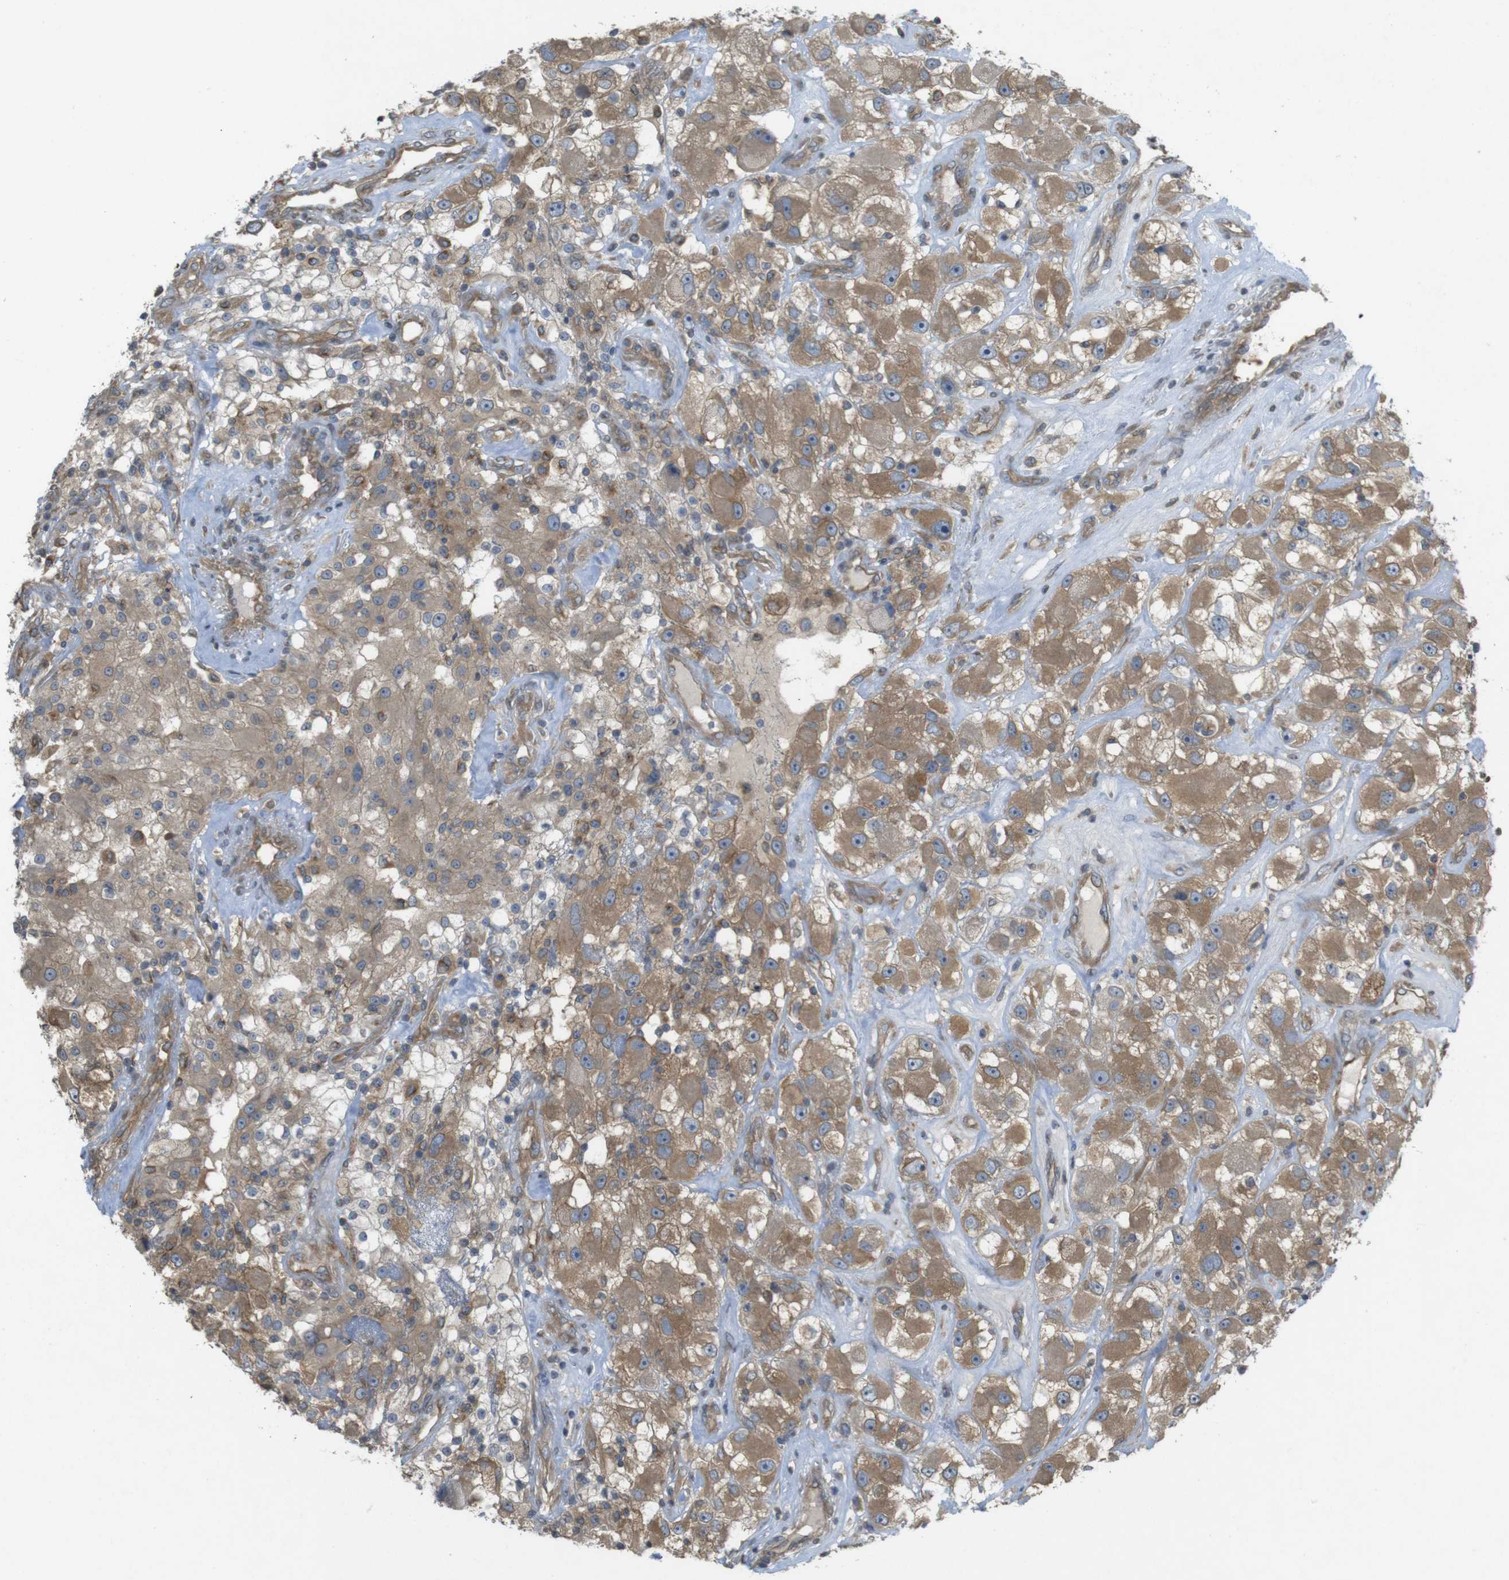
{"staining": {"intensity": "moderate", "quantity": ">75%", "location": "cytoplasmic/membranous"}, "tissue": "renal cancer", "cell_type": "Tumor cells", "image_type": "cancer", "snomed": [{"axis": "morphology", "description": "Adenocarcinoma, NOS"}, {"axis": "topography", "description": "Kidney"}], "caption": "The histopathology image demonstrates staining of renal cancer (adenocarcinoma), revealing moderate cytoplasmic/membranous protein positivity (brown color) within tumor cells.", "gene": "KIF5B", "patient": {"sex": "female", "age": 52}}